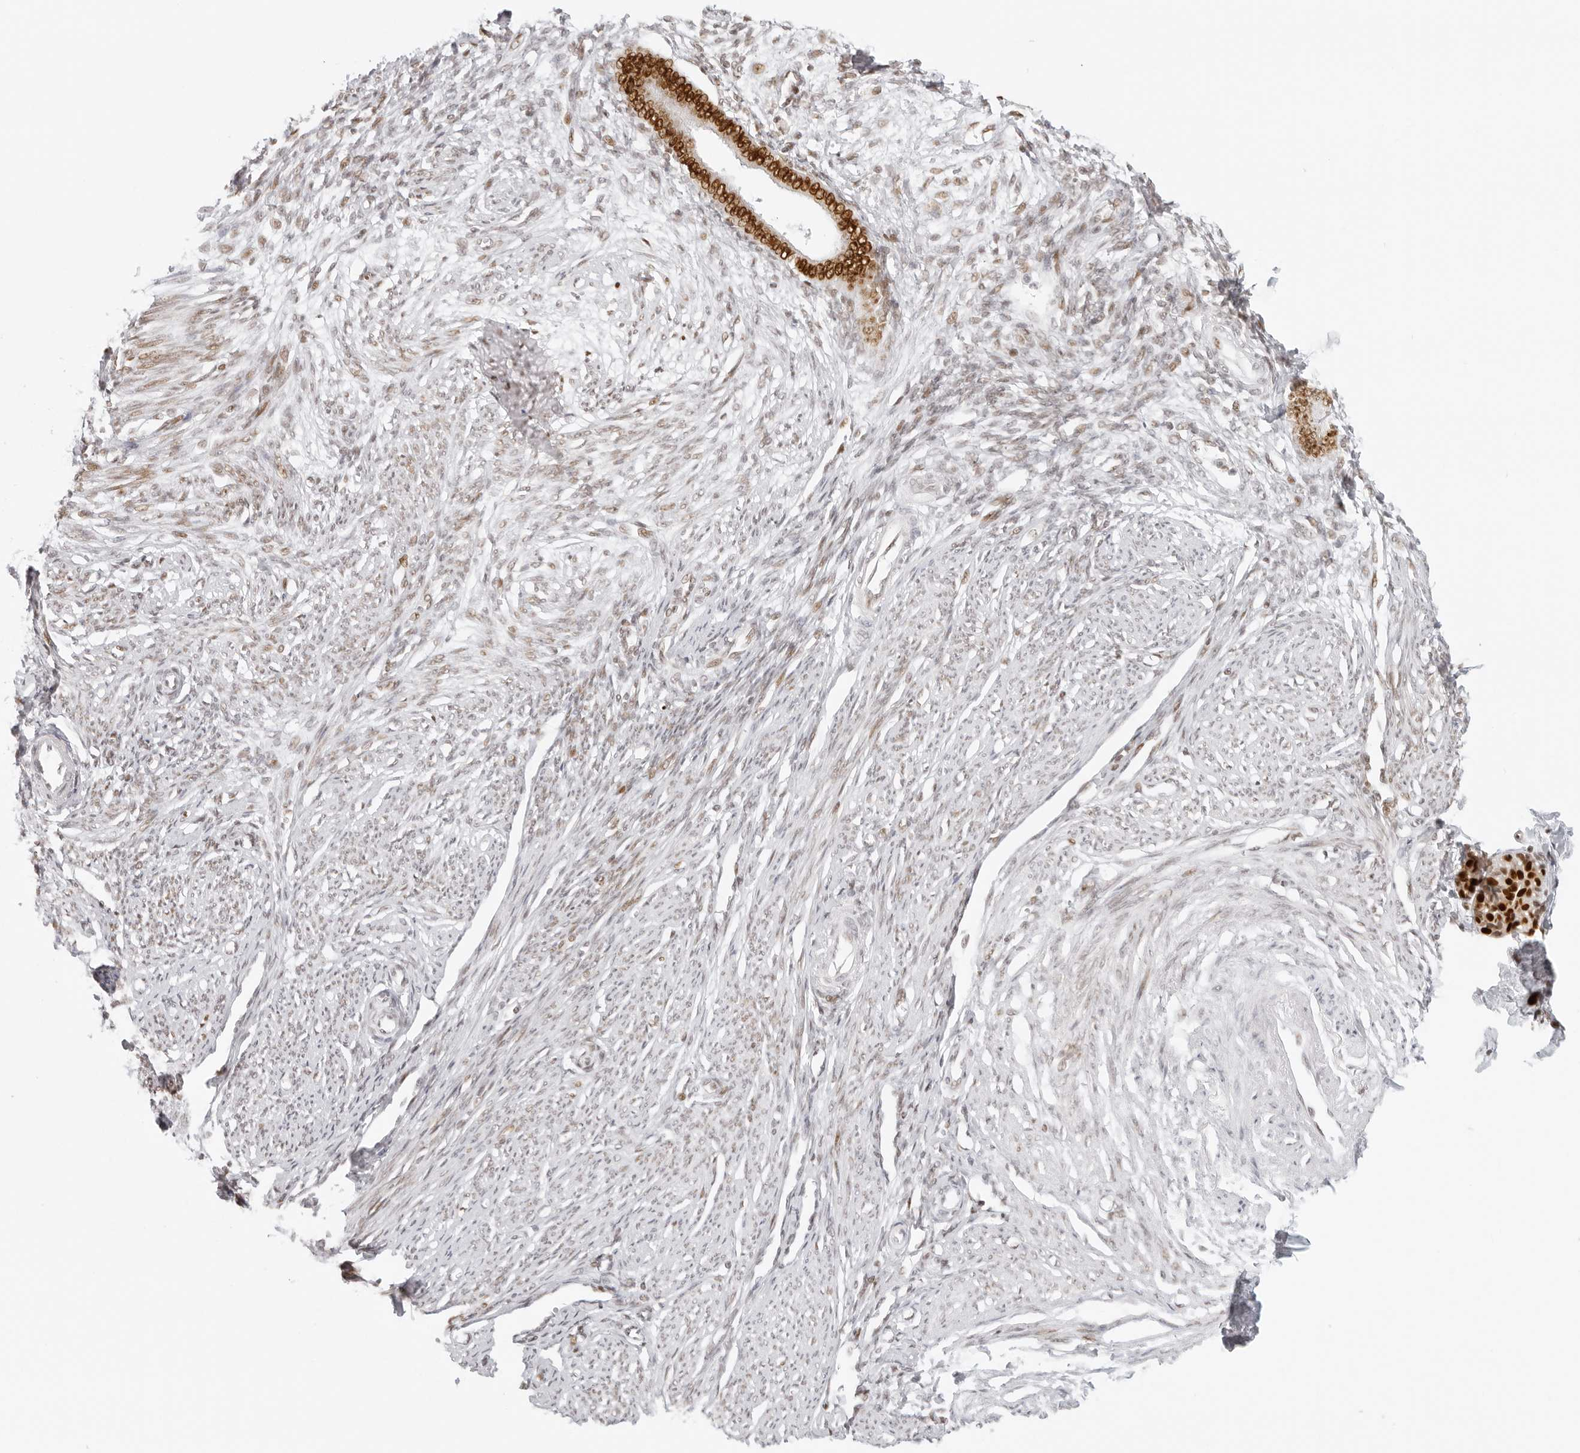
{"staining": {"intensity": "moderate", "quantity": "<25%", "location": "nuclear"}, "tissue": "endometrium", "cell_type": "Cells in endometrial stroma", "image_type": "normal", "snomed": [{"axis": "morphology", "description": "Normal tissue, NOS"}, {"axis": "topography", "description": "Endometrium"}], "caption": "Approximately <25% of cells in endometrial stroma in benign human endometrium show moderate nuclear protein positivity as visualized by brown immunohistochemical staining.", "gene": "RCC1", "patient": {"sex": "female", "age": 56}}